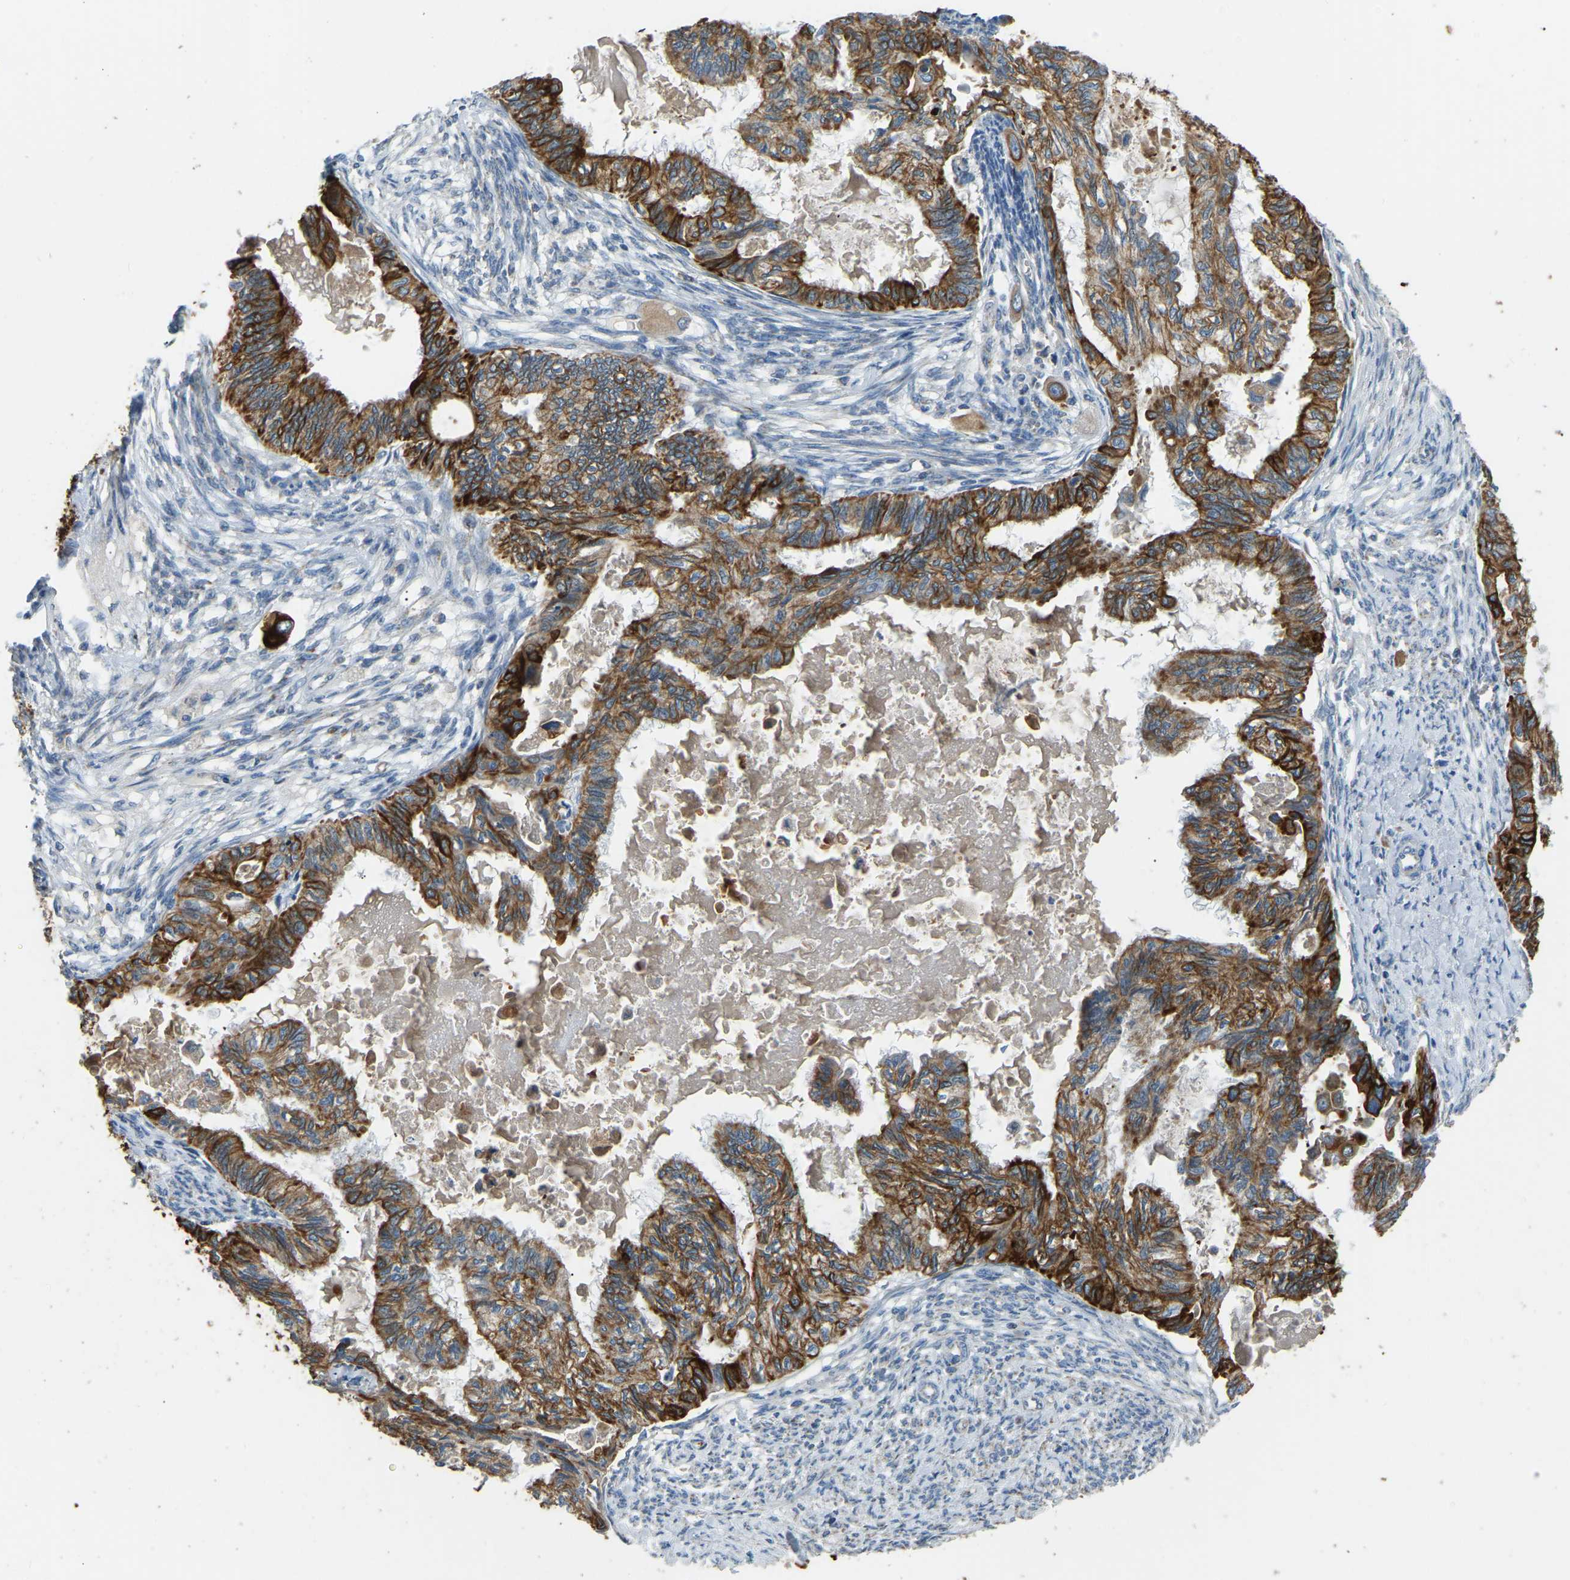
{"staining": {"intensity": "strong", "quantity": ">75%", "location": "cytoplasmic/membranous"}, "tissue": "cervical cancer", "cell_type": "Tumor cells", "image_type": "cancer", "snomed": [{"axis": "morphology", "description": "Normal tissue, NOS"}, {"axis": "morphology", "description": "Adenocarcinoma, NOS"}, {"axis": "topography", "description": "Cervix"}, {"axis": "topography", "description": "Endometrium"}], "caption": "The micrograph exhibits staining of cervical cancer (adenocarcinoma), revealing strong cytoplasmic/membranous protein positivity (brown color) within tumor cells. (Stains: DAB (3,3'-diaminobenzidine) in brown, nuclei in blue, Microscopy: brightfield microscopy at high magnification).", "gene": "ZNF200", "patient": {"sex": "female", "age": 86}}